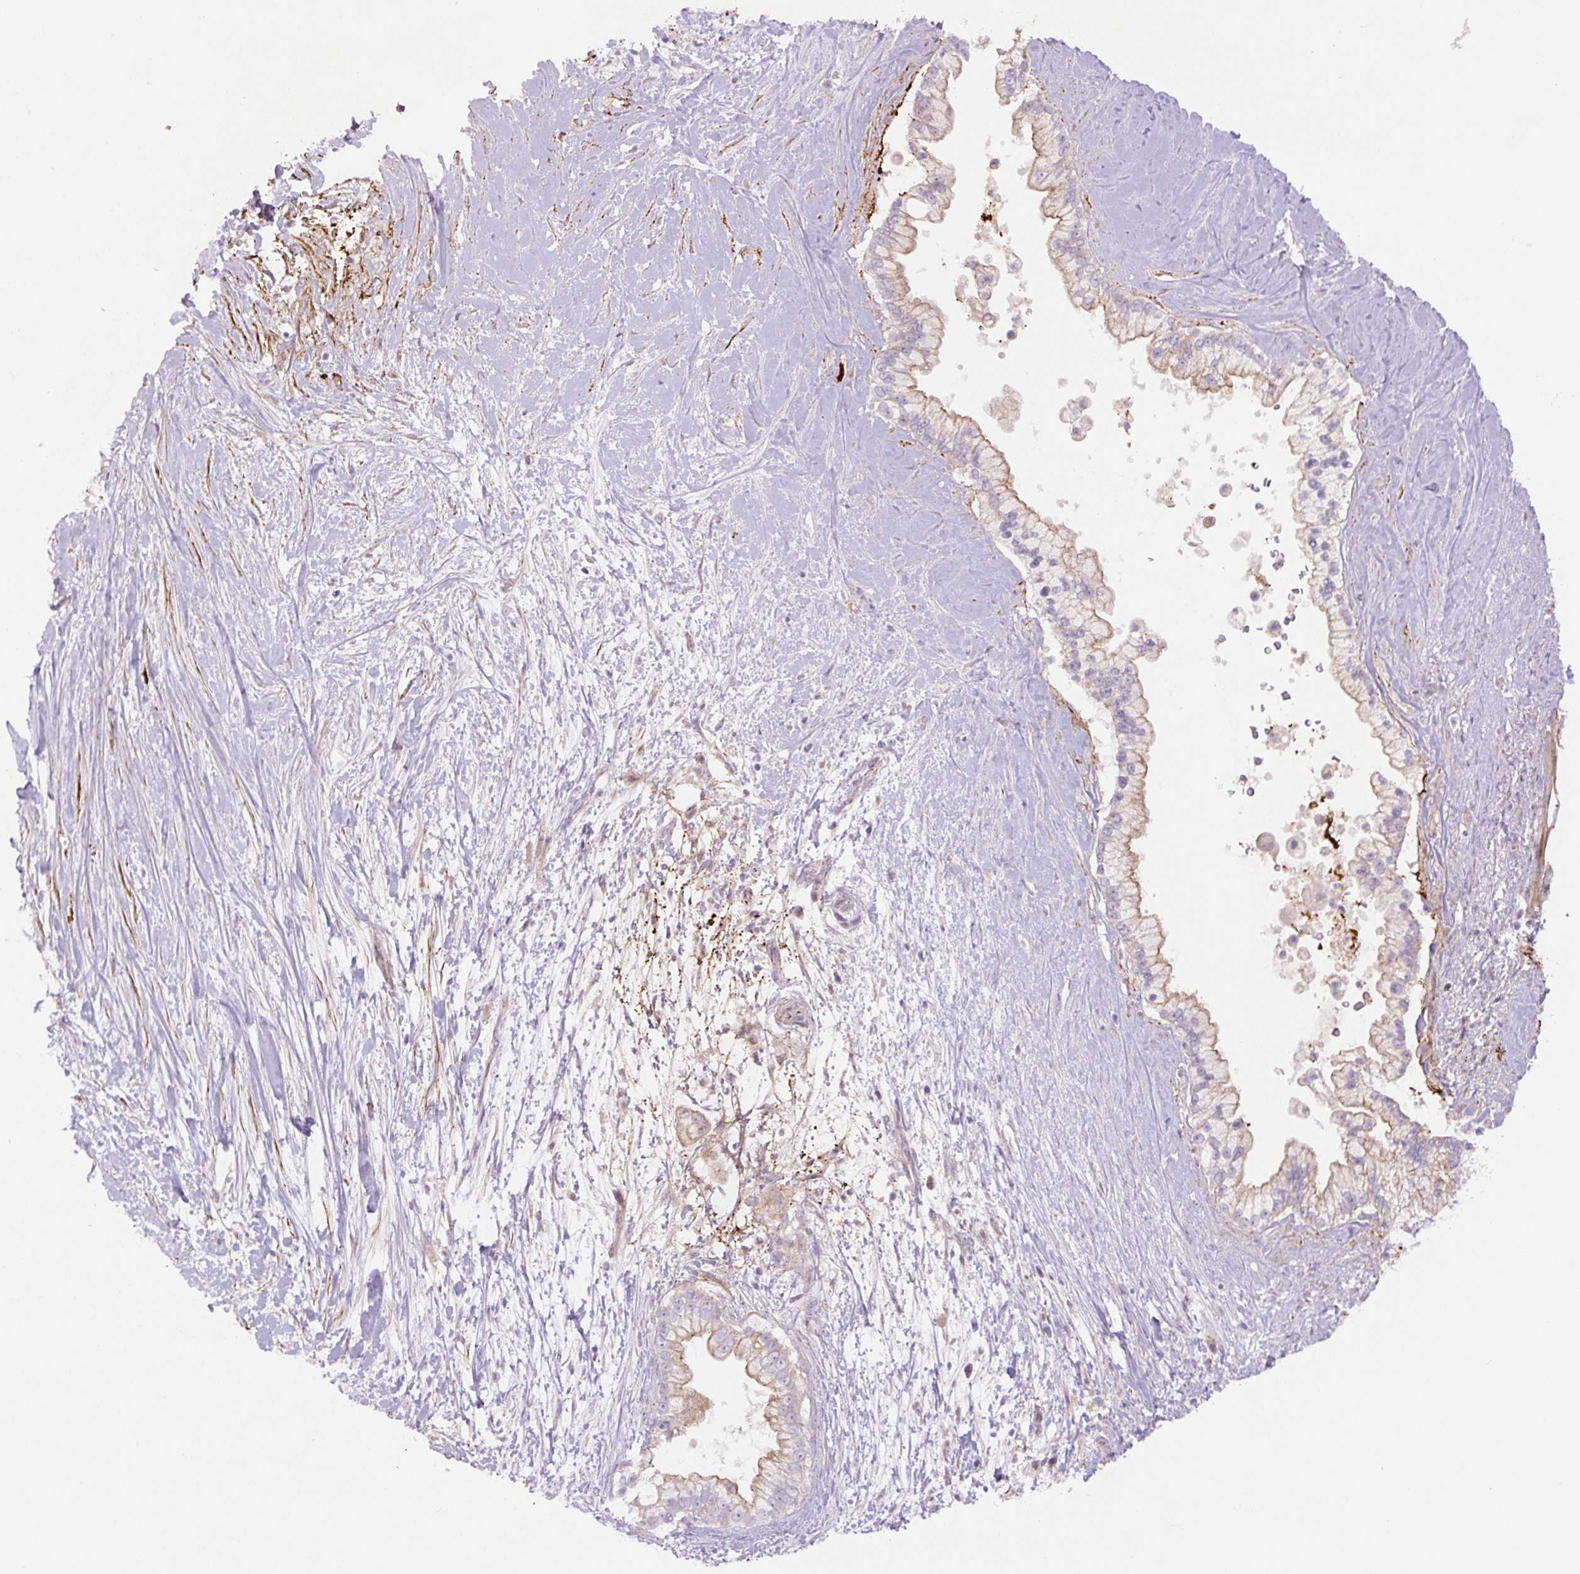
{"staining": {"intensity": "weak", "quantity": "25%-75%", "location": "cytoplasmic/membranous"}, "tissue": "pancreatic cancer", "cell_type": "Tumor cells", "image_type": "cancer", "snomed": [{"axis": "morphology", "description": "Adenocarcinoma, NOS"}, {"axis": "topography", "description": "Pancreas"}], "caption": "Protein expression by IHC shows weak cytoplasmic/membranous staining in about 25%-75% of tumor cells in pancreatic cancer (adenocarcinoma).", "gene": "CCNI2", "patient": {"sex": "female", "age": 69}}